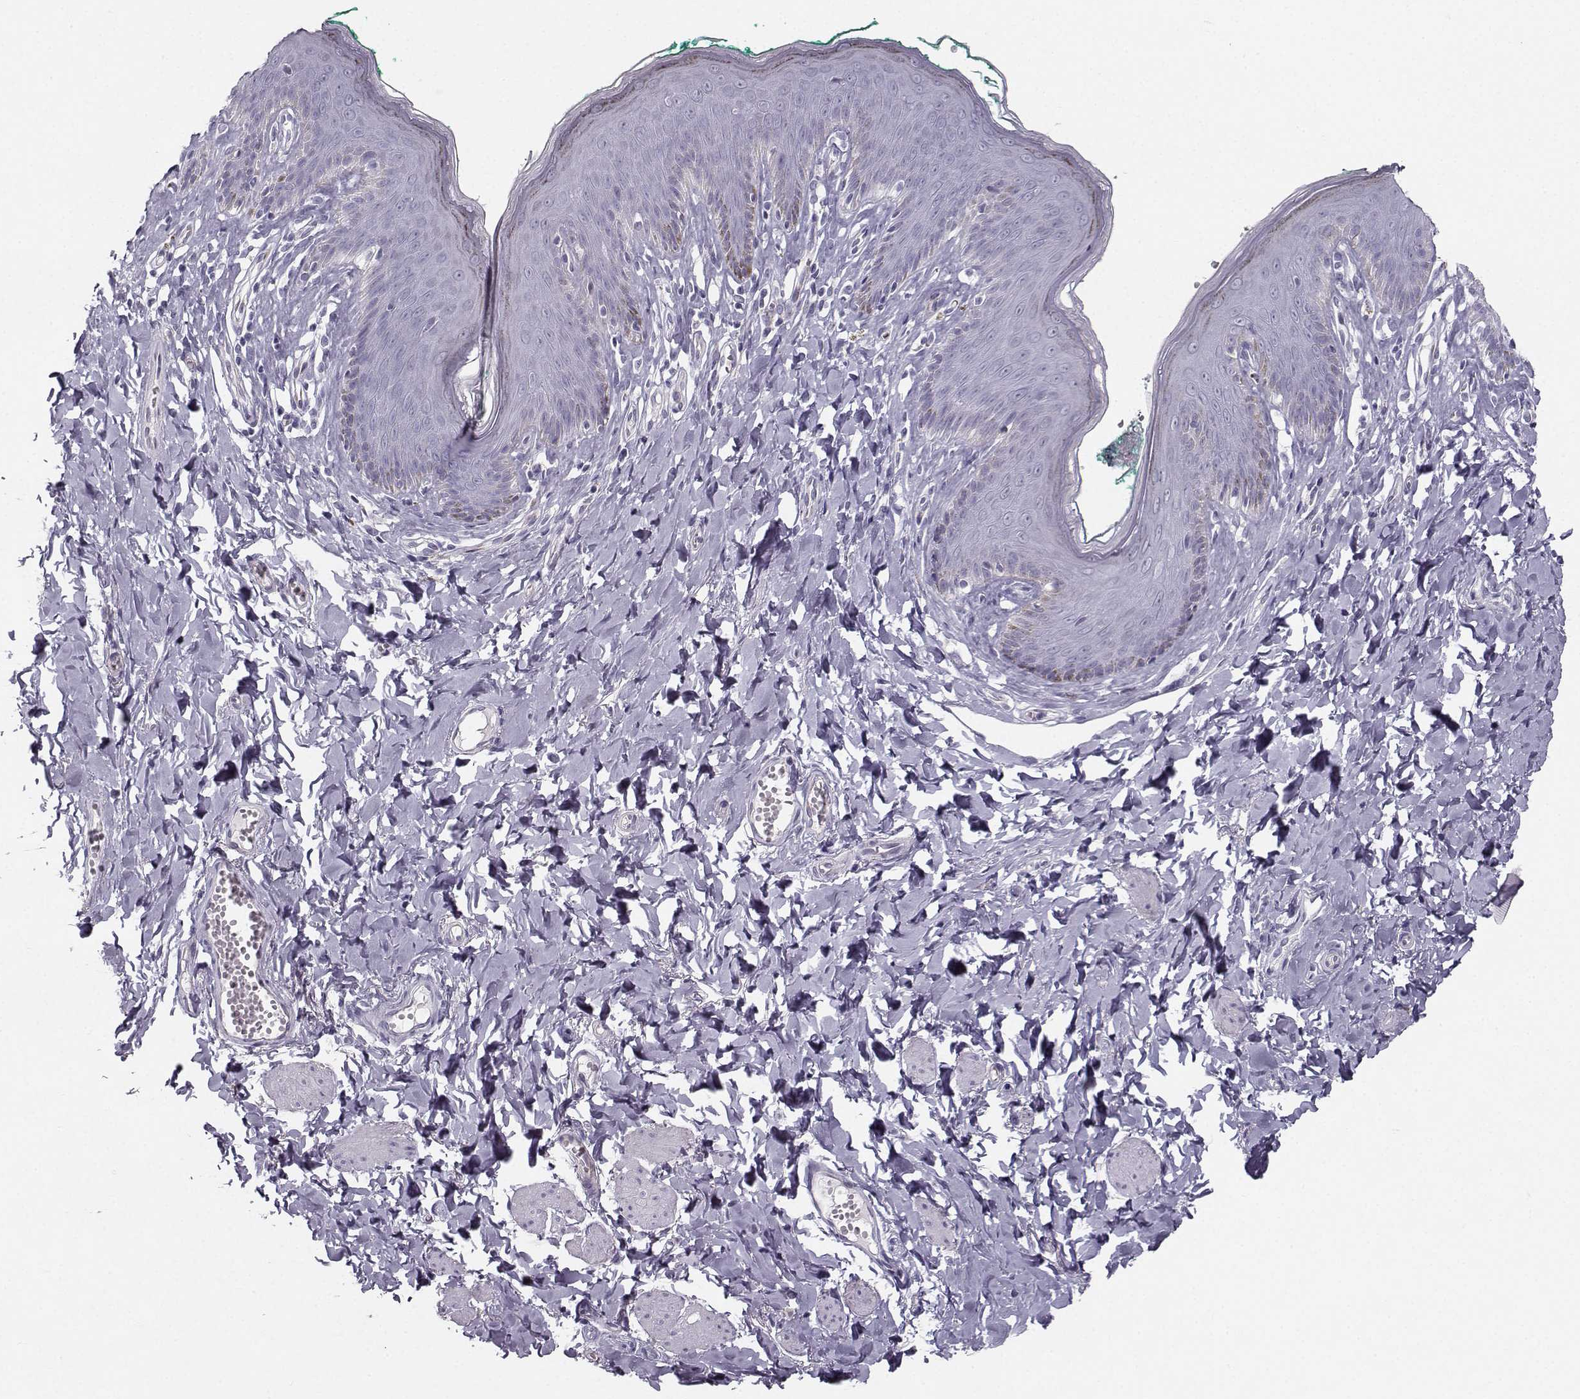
{"staining": {"intensity": "negative", "quantity": "none", "location": "none"}, "tissue": "skin", "cell_type": "Epidermal cells", "image_type": "normal", "snomed": [{"axis": "morphology", "description": "Normal tissue, NOS"}, {"axis": "topography", "description": "Vulva"}], "caption": "Micrograph shows no significant protein positivity in epidermal cells of unremarkable skin. Brightfield microscopy of immunohistochemistry (IHC) stained with DAB (brown) and hematoxylin (blue), captured at high magnification.", "gene": "CASR", "patient": {"sex": "female", "age": 66}}